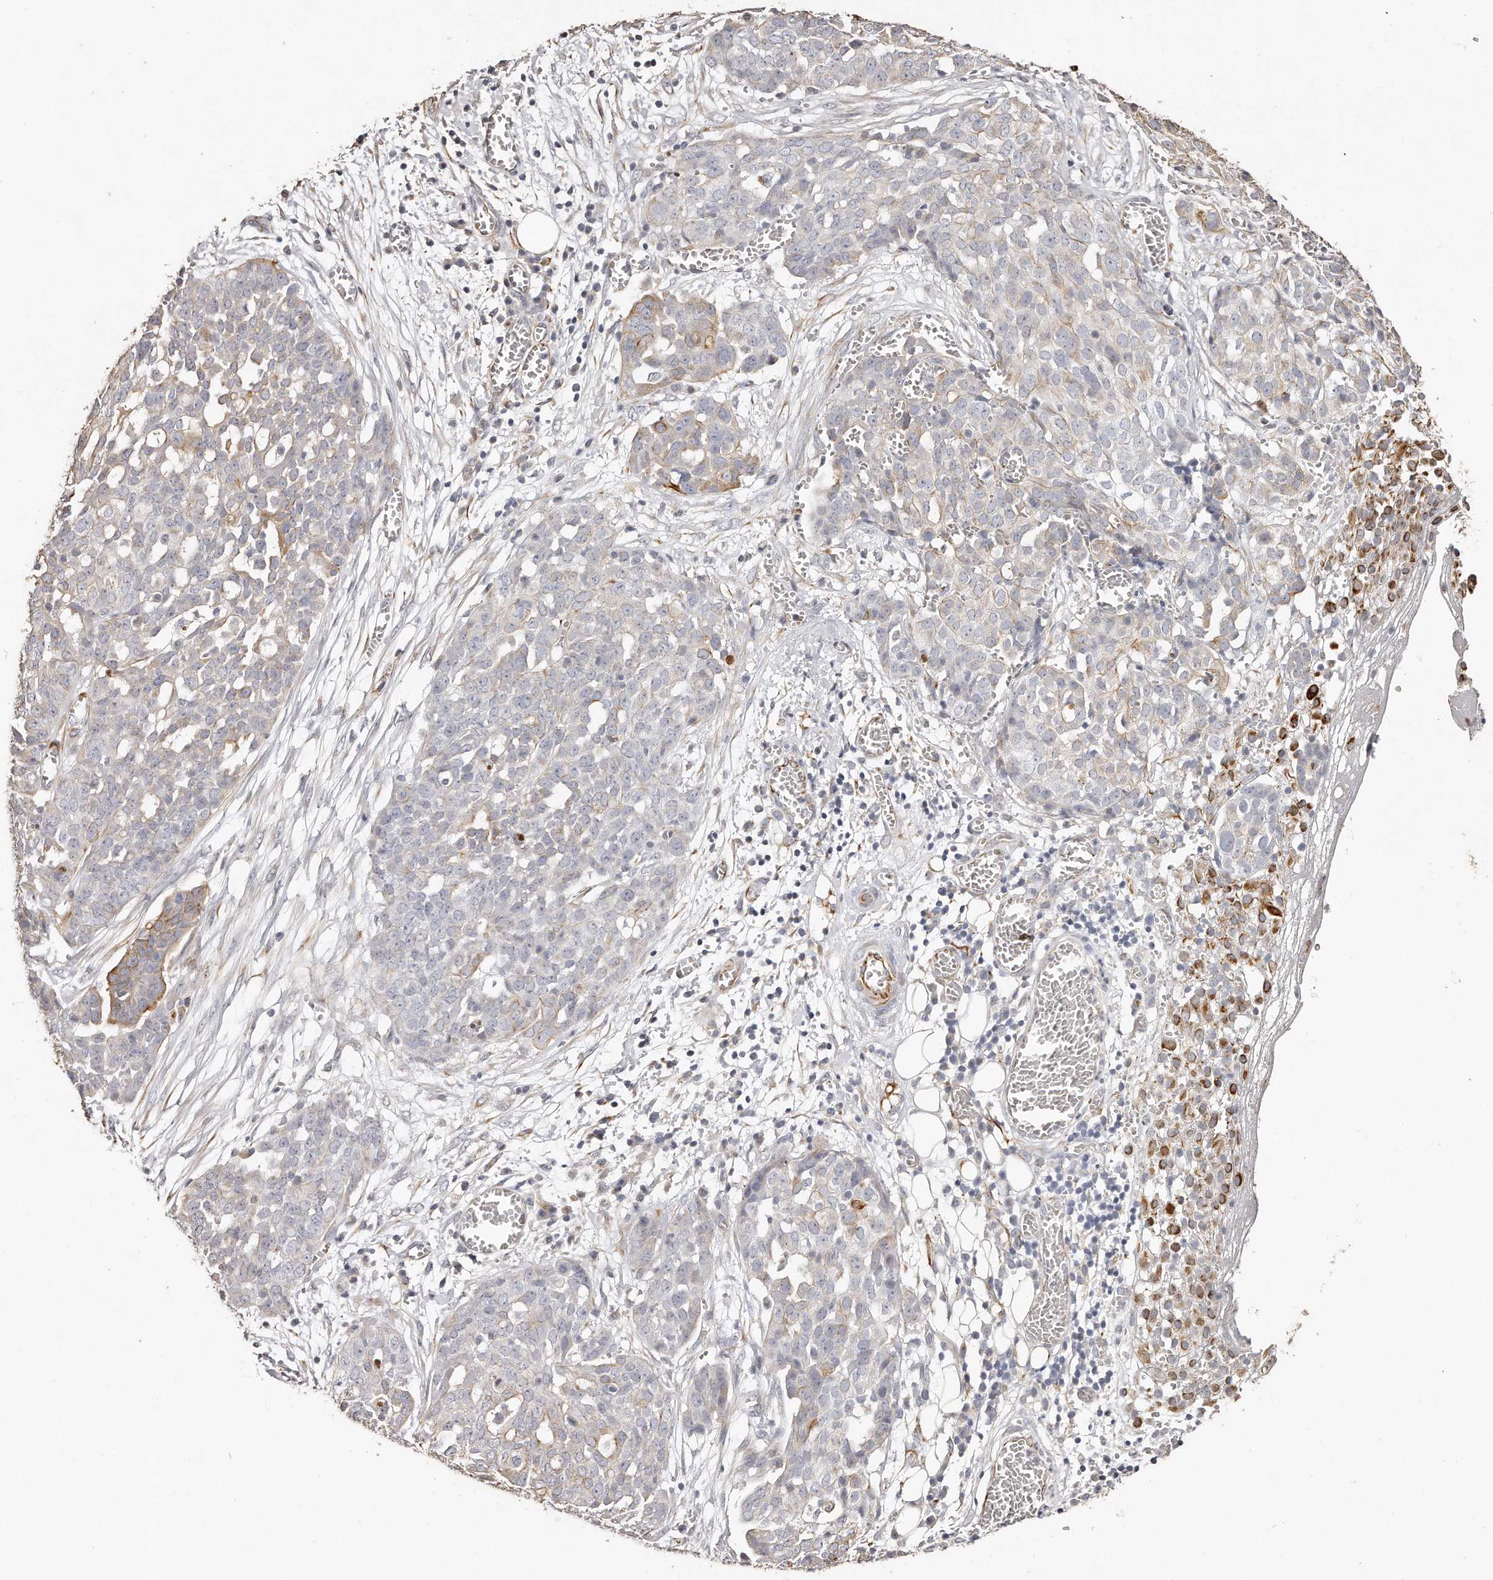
{"staining": {"intensity": "moderate", "quantity": "<25%", "location": "cytoplasmic/membranous"}, "tissue": "ovarian cancer", "cell_type": "Tumor cells", "image_type": "cancer", "snomed": [{"axis": "morphology", "description": "Cystadenocarcinoma, serous, NOS"}, {"axis": "topography", "description": "Soft tissue"}, {"axis": "topography", "description": "Ovary"}], "caption": "Ovarian cancer (serous cystadenocarcinoma) was stained to show a protein in brown. There is low levels of moderate cytoplasmic/membranous positivity in about <25% of tumor cells. The staining was performed using DAB (3,3'-diaminobenzidine), with brown indicating positive protein expression. Nuclei are stained blue with hematoxylin.", "gene": "ZYG11A", "patient": {"sex": "female", "age": 57}}